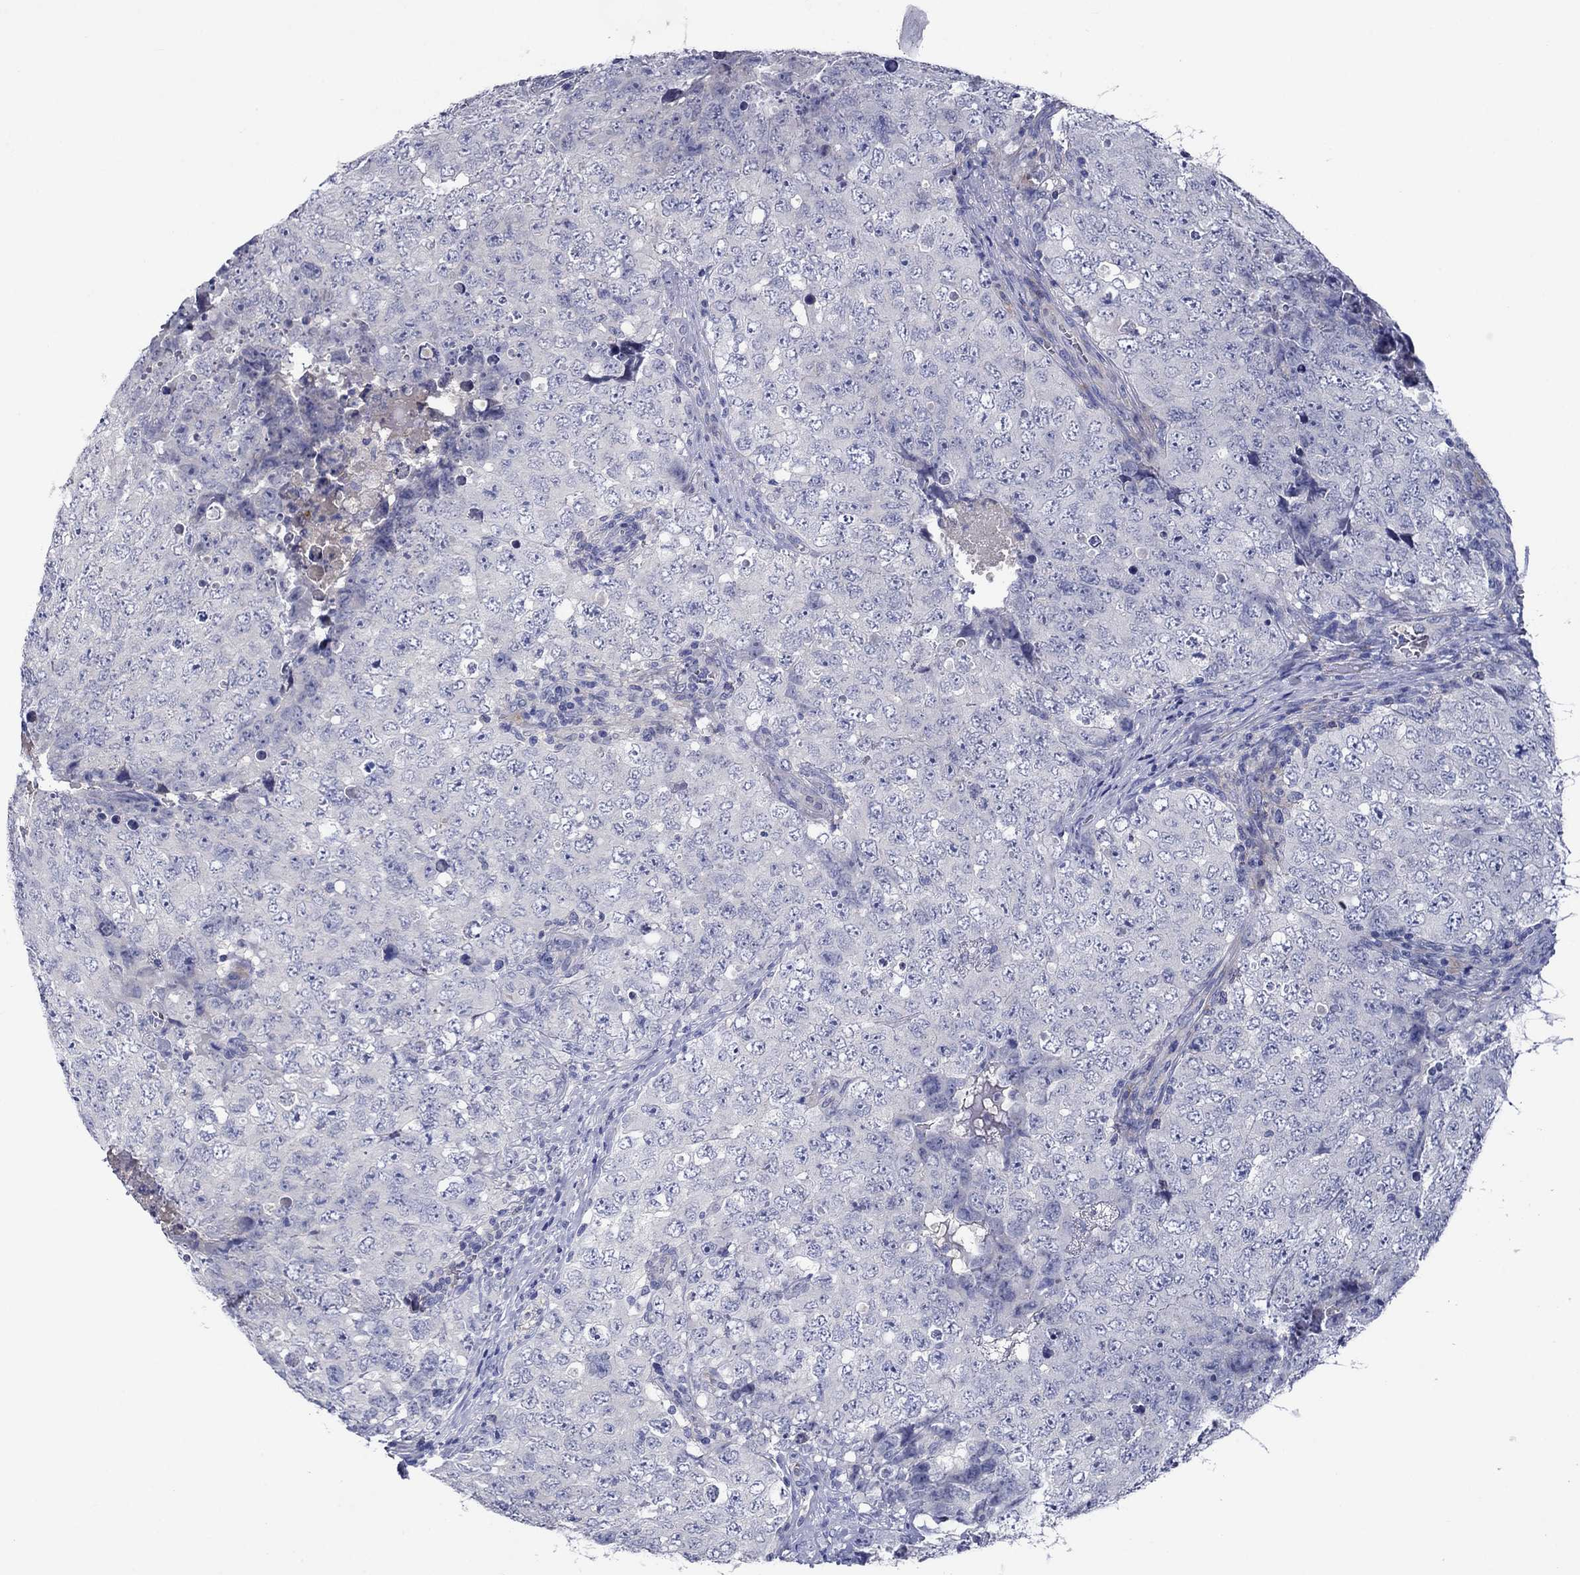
{"staining": {"intensity": "negative", "quantity": "none", "location": "none"}, "tissue": "testis cancer", "cell_type": "Tumor cells", "image_type": "cancer", "snomed": [{"axis": "morphology", "description": "Seminoma, NOS"}, {"axis": "topography", "description": "Testis"}], "caption": "Human testis seminoma stained for a protein using immunohistochemistry demonstrates no positivity in tumor cells.", "gene": "CNDP1", "patient": {"sex": "male", "age": 34}}